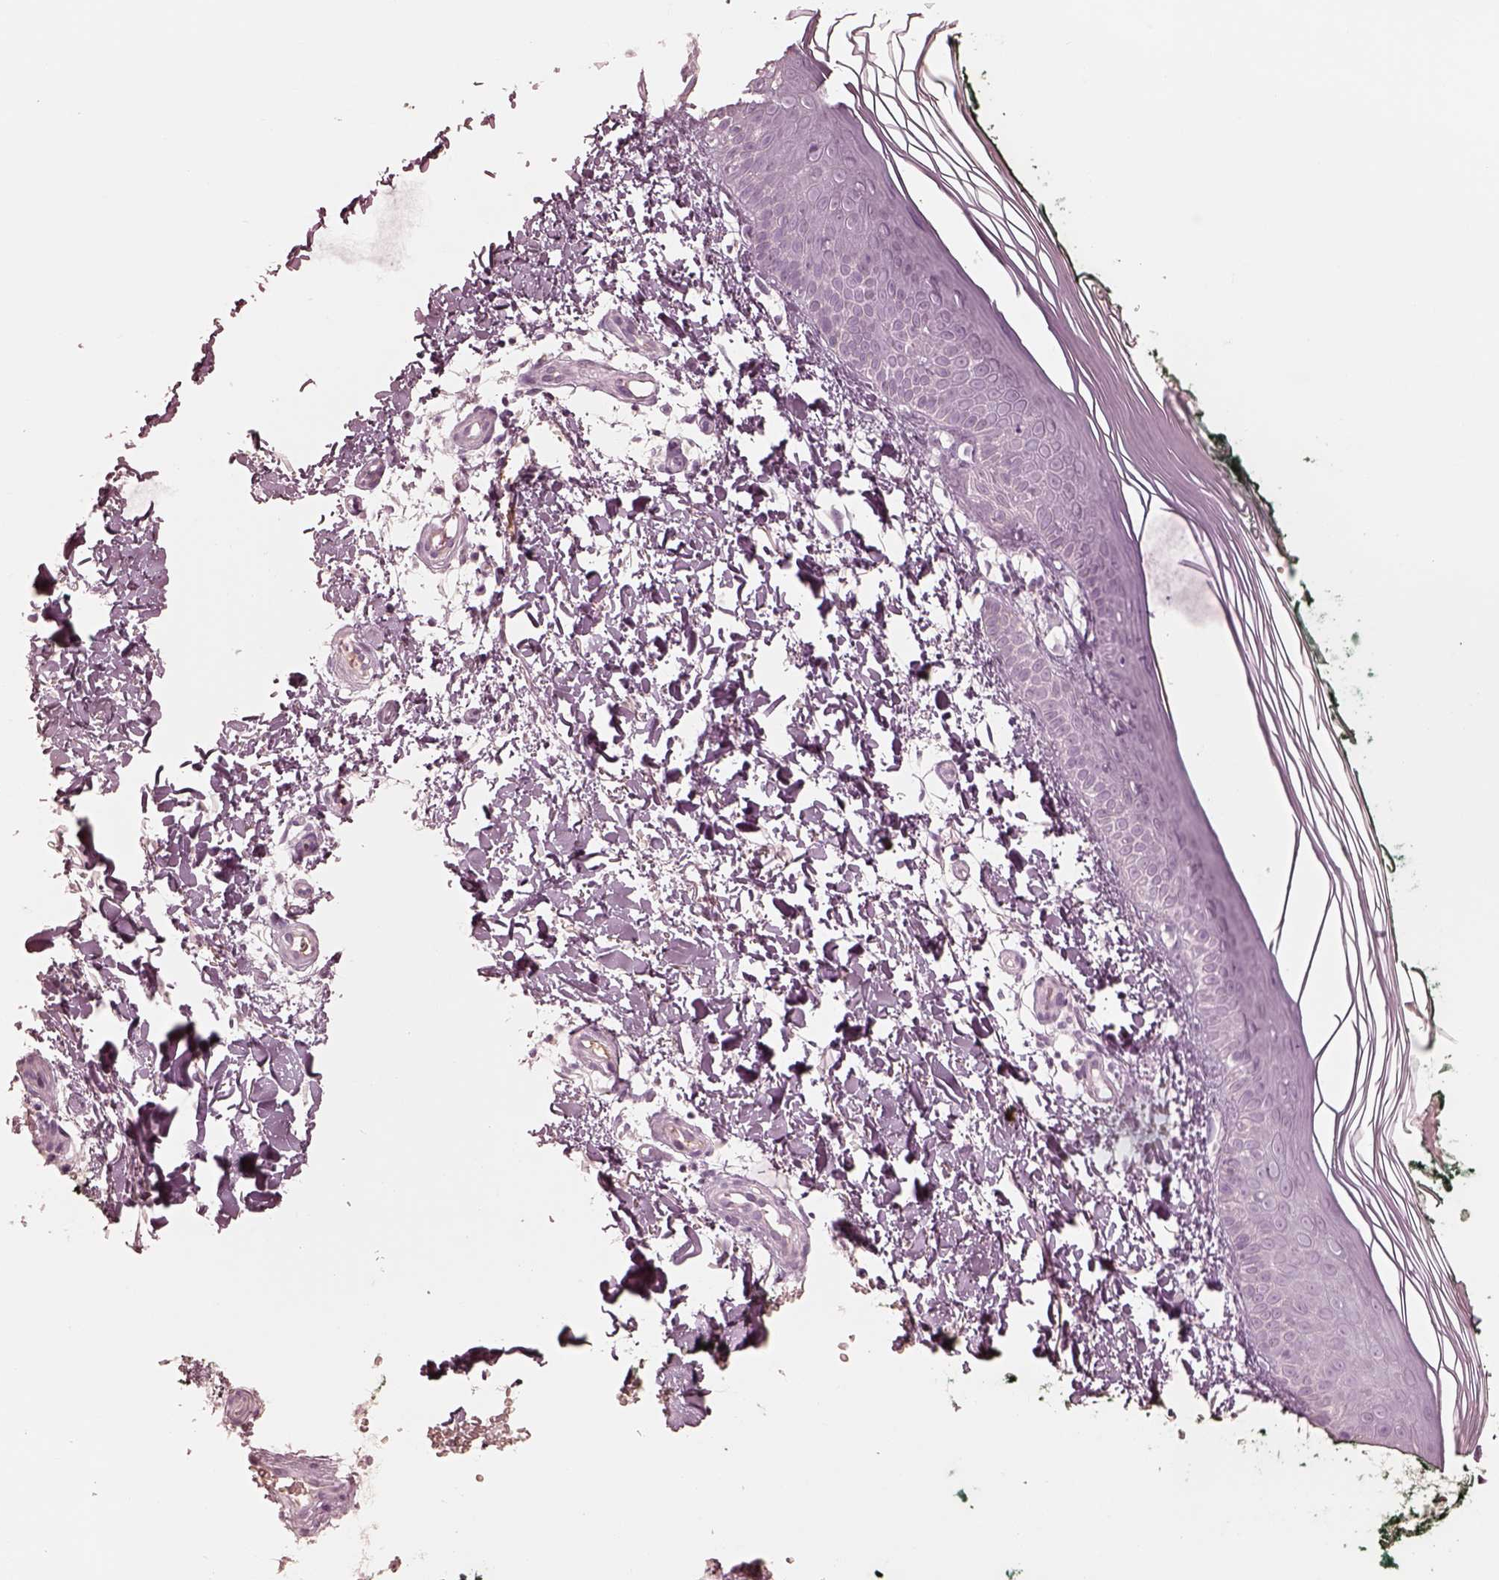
{"staining": {"intensity": "negative", "quantity": "none", "location": "none"}, "tissue": "skin", "cell_type": "Fibroblasts", "image_type": "normal", "snomed": [{"axis": "morphology", "description": "Normal tissue, NOS"}, {"axis": "topography", "description": "Skin"}], "caption": "This is a histopathology image of immunohistochemistry (IHC) staining of unremarkable skin, which shows no expression in fibroblasts. (Stains: DAB IHC with hematoxylin counter stain, Microscopy: brightfield microscopy at high magnification).", "gene": "GPRIN1", "patient": {"sex": "female", "age": 62}}